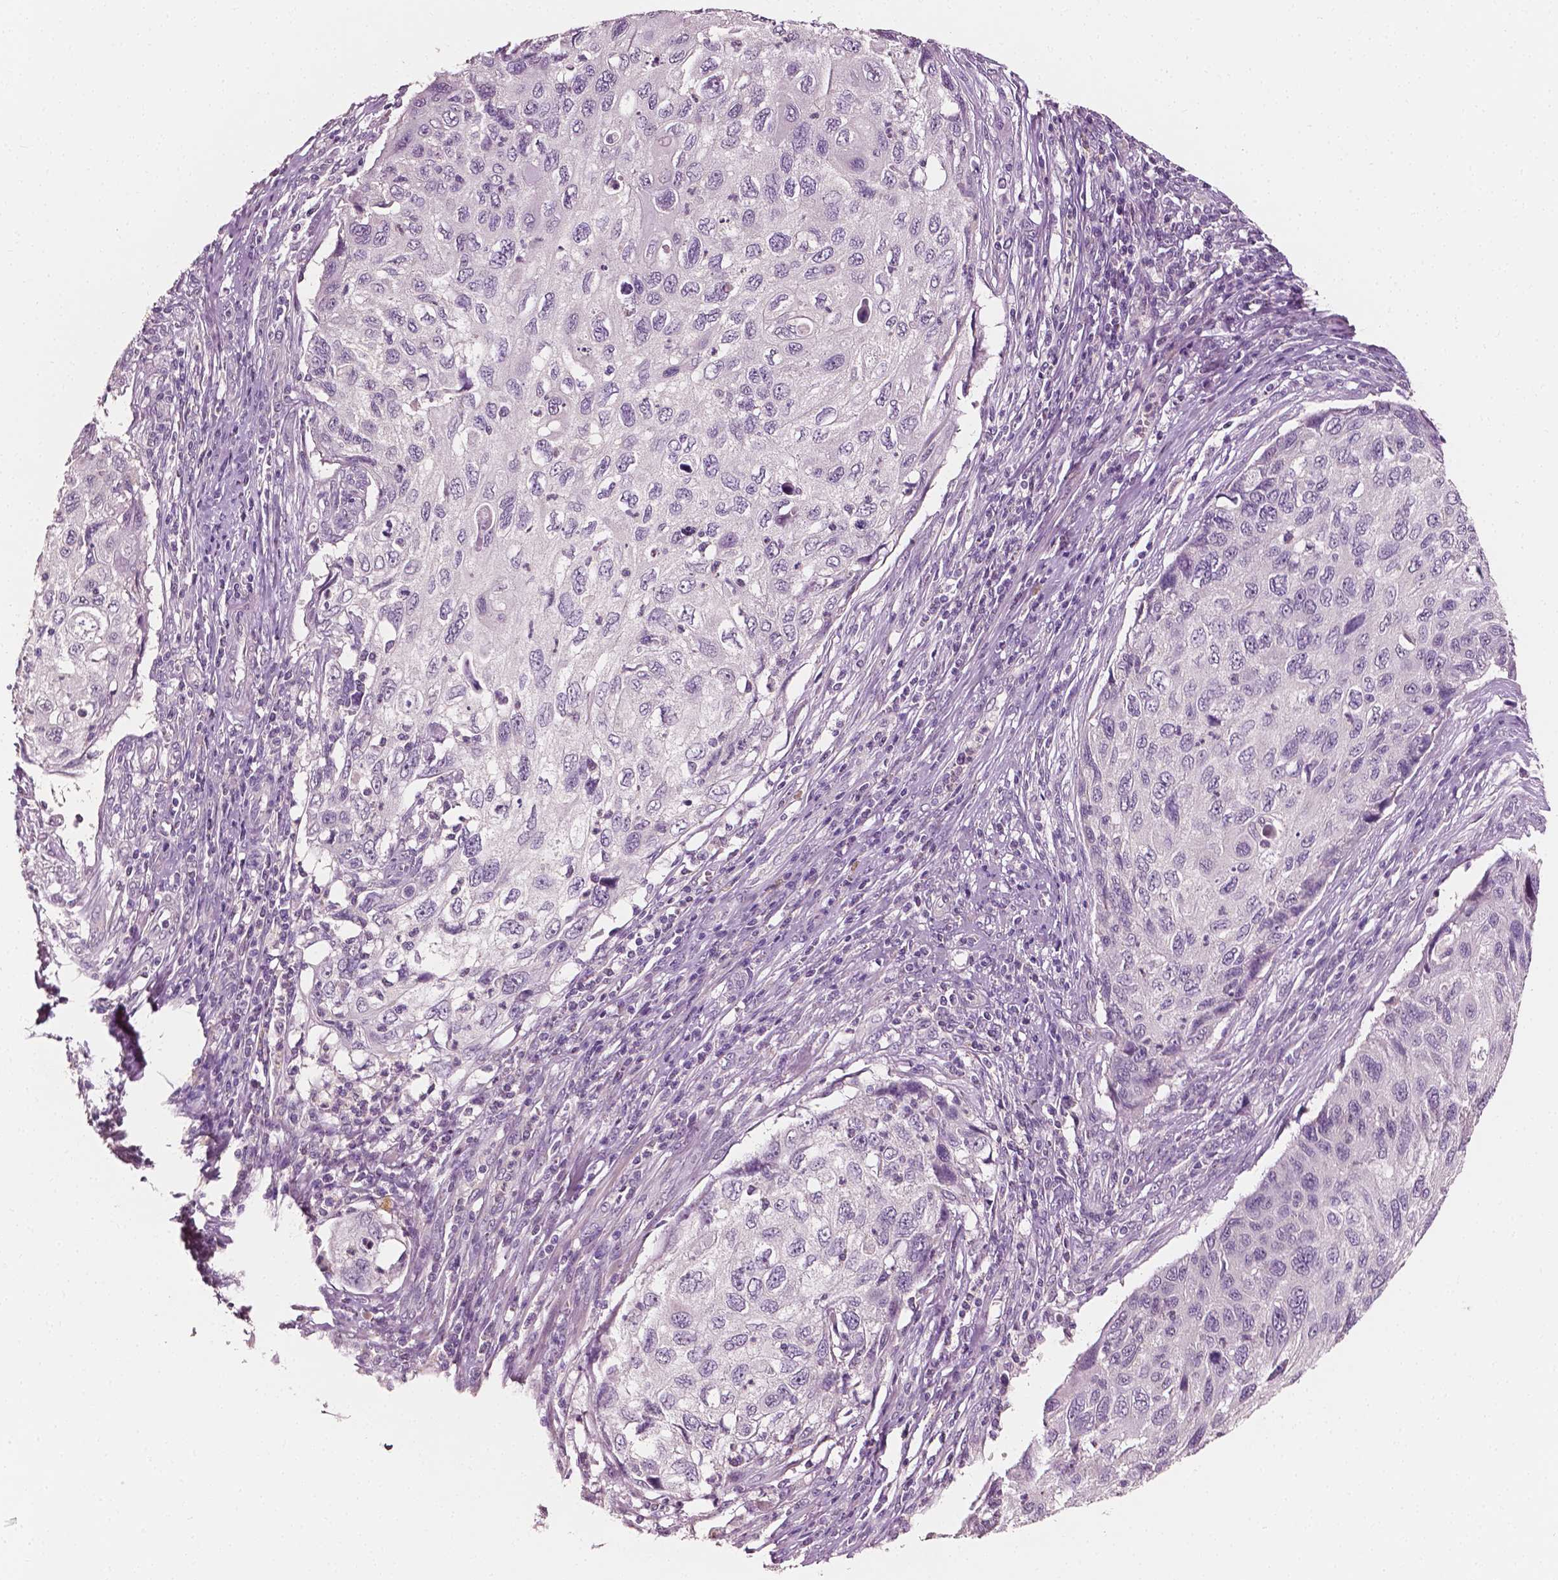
{"staining": {"intensity": "negative", "quantity": "none", "location": "none"}, "tissue": "cervical cancer", "cell_type": "Tumor cells", "image_type": "cancer", "snomed": [{"axis": "morphology", "description": "Squamous cell carcinoma, NOS"}, {"axis": "topography", "description": "Cervix"}], "caption": "A photomicrograph of human cervical cancer (squamous cell carcinoma) is negative for staining in tumor cells.", "gene": "PLA2R1", "patient": {"sex": "female", "age": 70}}